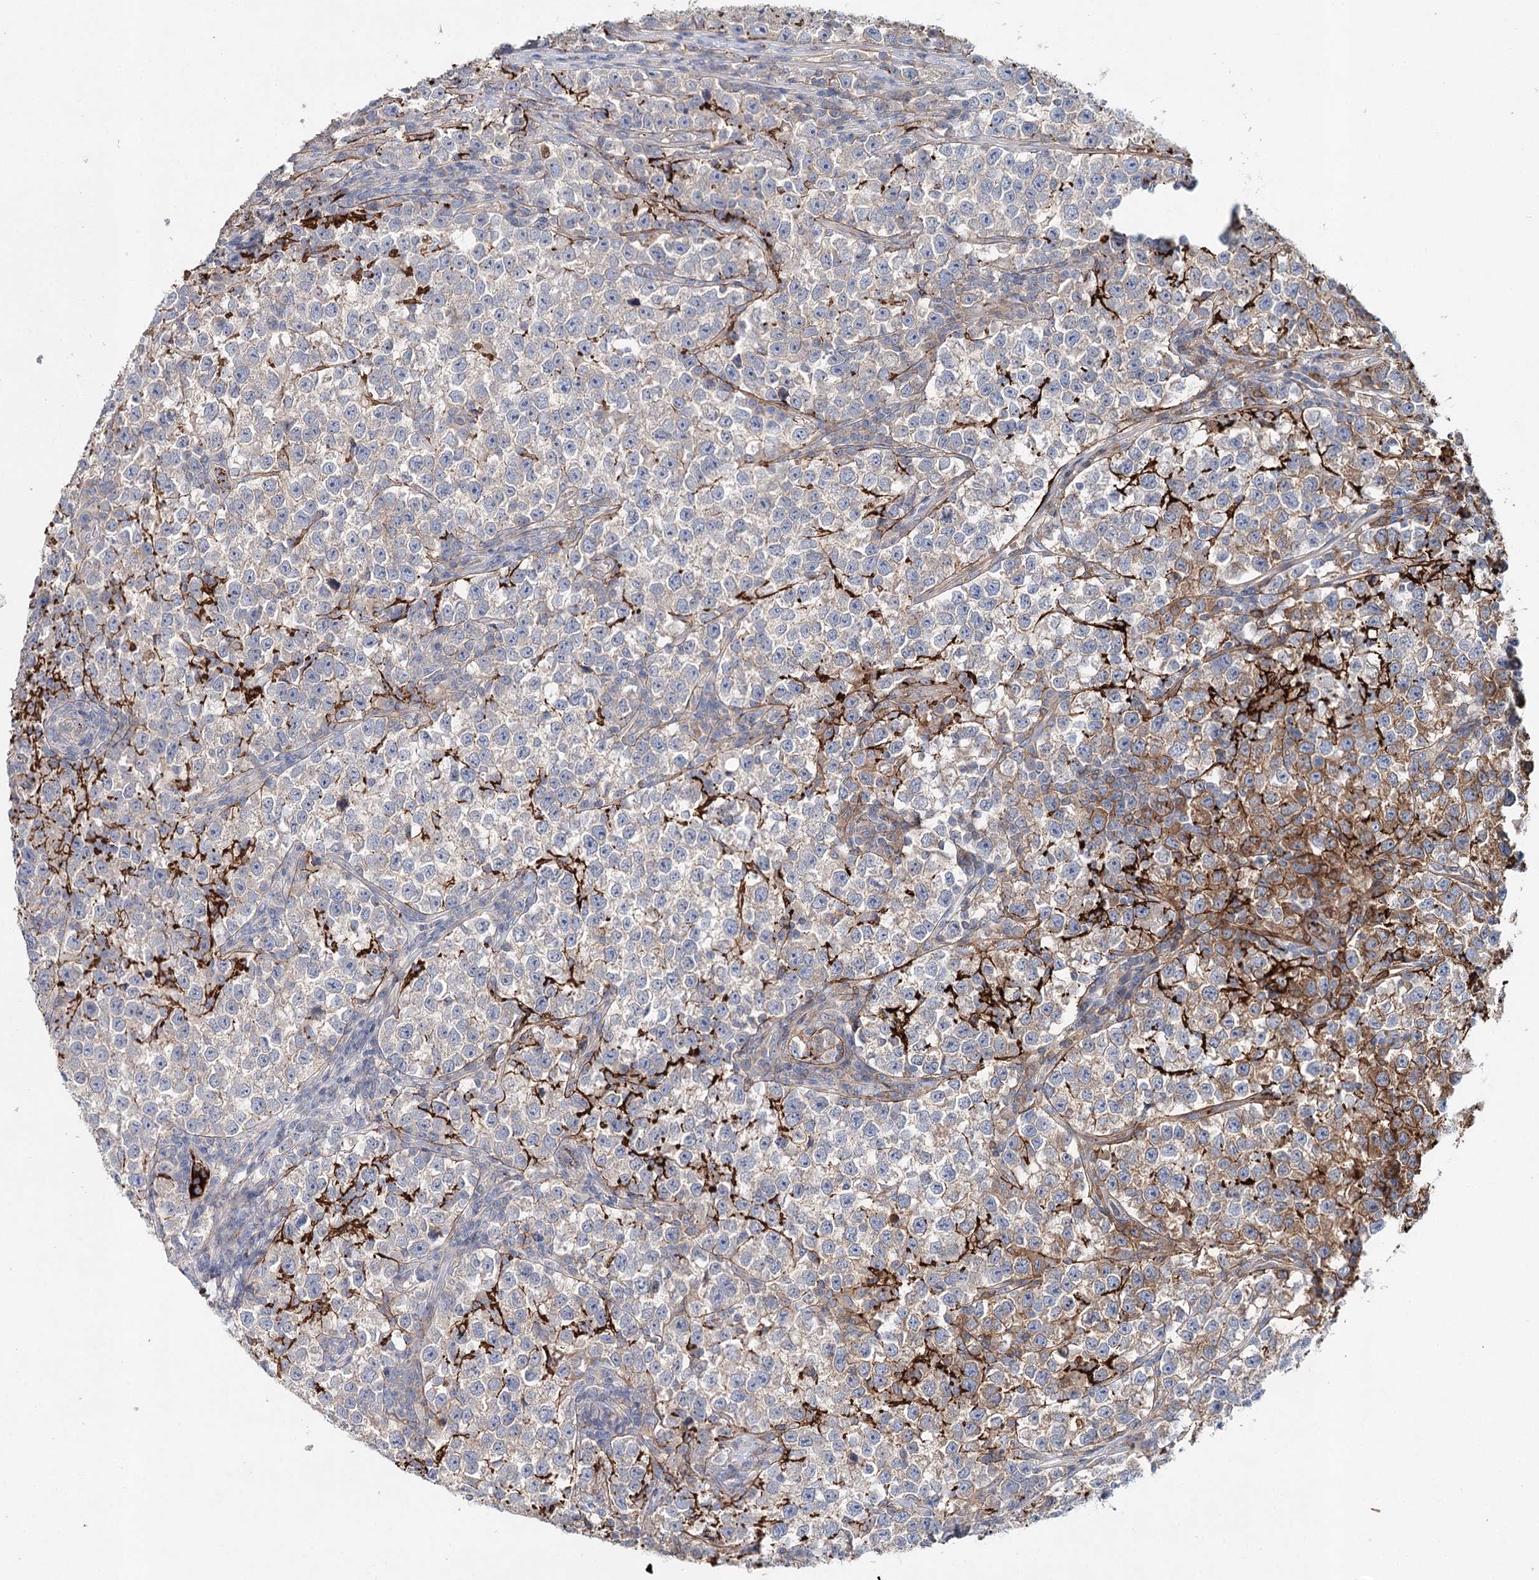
{"staining": {"intensity": "negative", "quantity": "none", "location": "none"}, "tissue": "testis cancer", "cell_type": "Tumor cells", "image_type": "cancer", "snomed": [{"axis": "morphology", "description": "Normal tissue, NOS"}, {"axis": "morphology", "description": "Seminoma, NOS"}, {"axis": "topography", "description": "Testis"}], "caption": "IHC histopathology image of testis cancer (seminoma) stained for a protein (brown), which reveals no positivity in tumor cells.", "gene": "ALKBH8", "patient": {"sex": "male", "age": 43}}